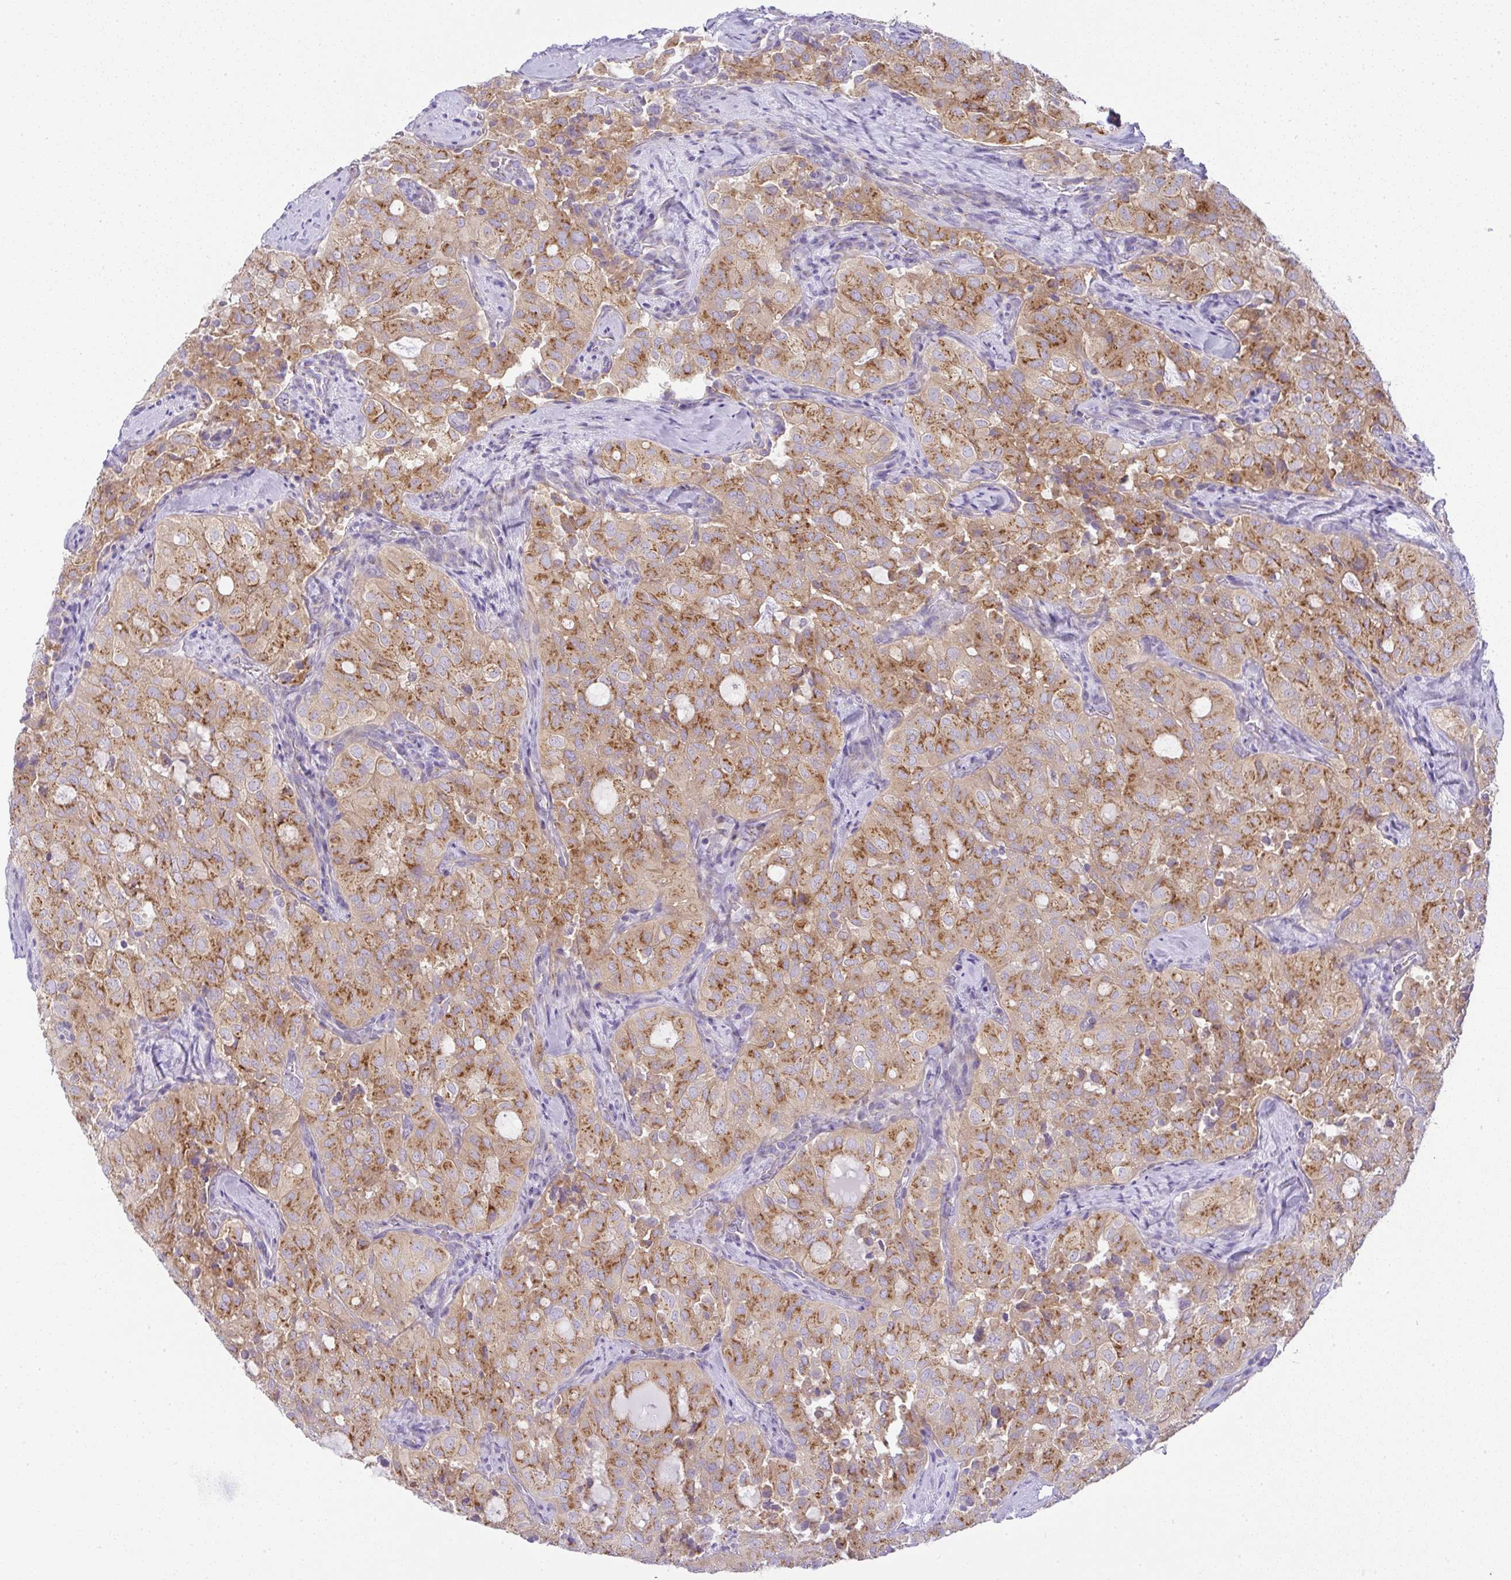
{"staining": {"intensity": "moderate", "quantity": ">75%", "location": "cytoplasmic/membranous"}, "tissue": "thyroid cancer", "cell_type": "Tumor cells", "image_type": "cancer", "snomed": [{"axis": "morphology", "description": "Follicular adenoma carcinoma, NOS"}, {"axis": "topography", "description": "Thyroid gland"}], "caption": "Immunohistochemistry (IHC) histopathology image of neoplastic tissue: human thyroid follicular adenoma carcinoma stained using IHC displays medium levels of moderate protein expression localized specifically in the cytoplasmic/membranous of tumor cells, appearing as a cytoplasmic/membranous brown color.", "gene": "FAM177A1", "patient": {"sex": "male", "age": 75}}